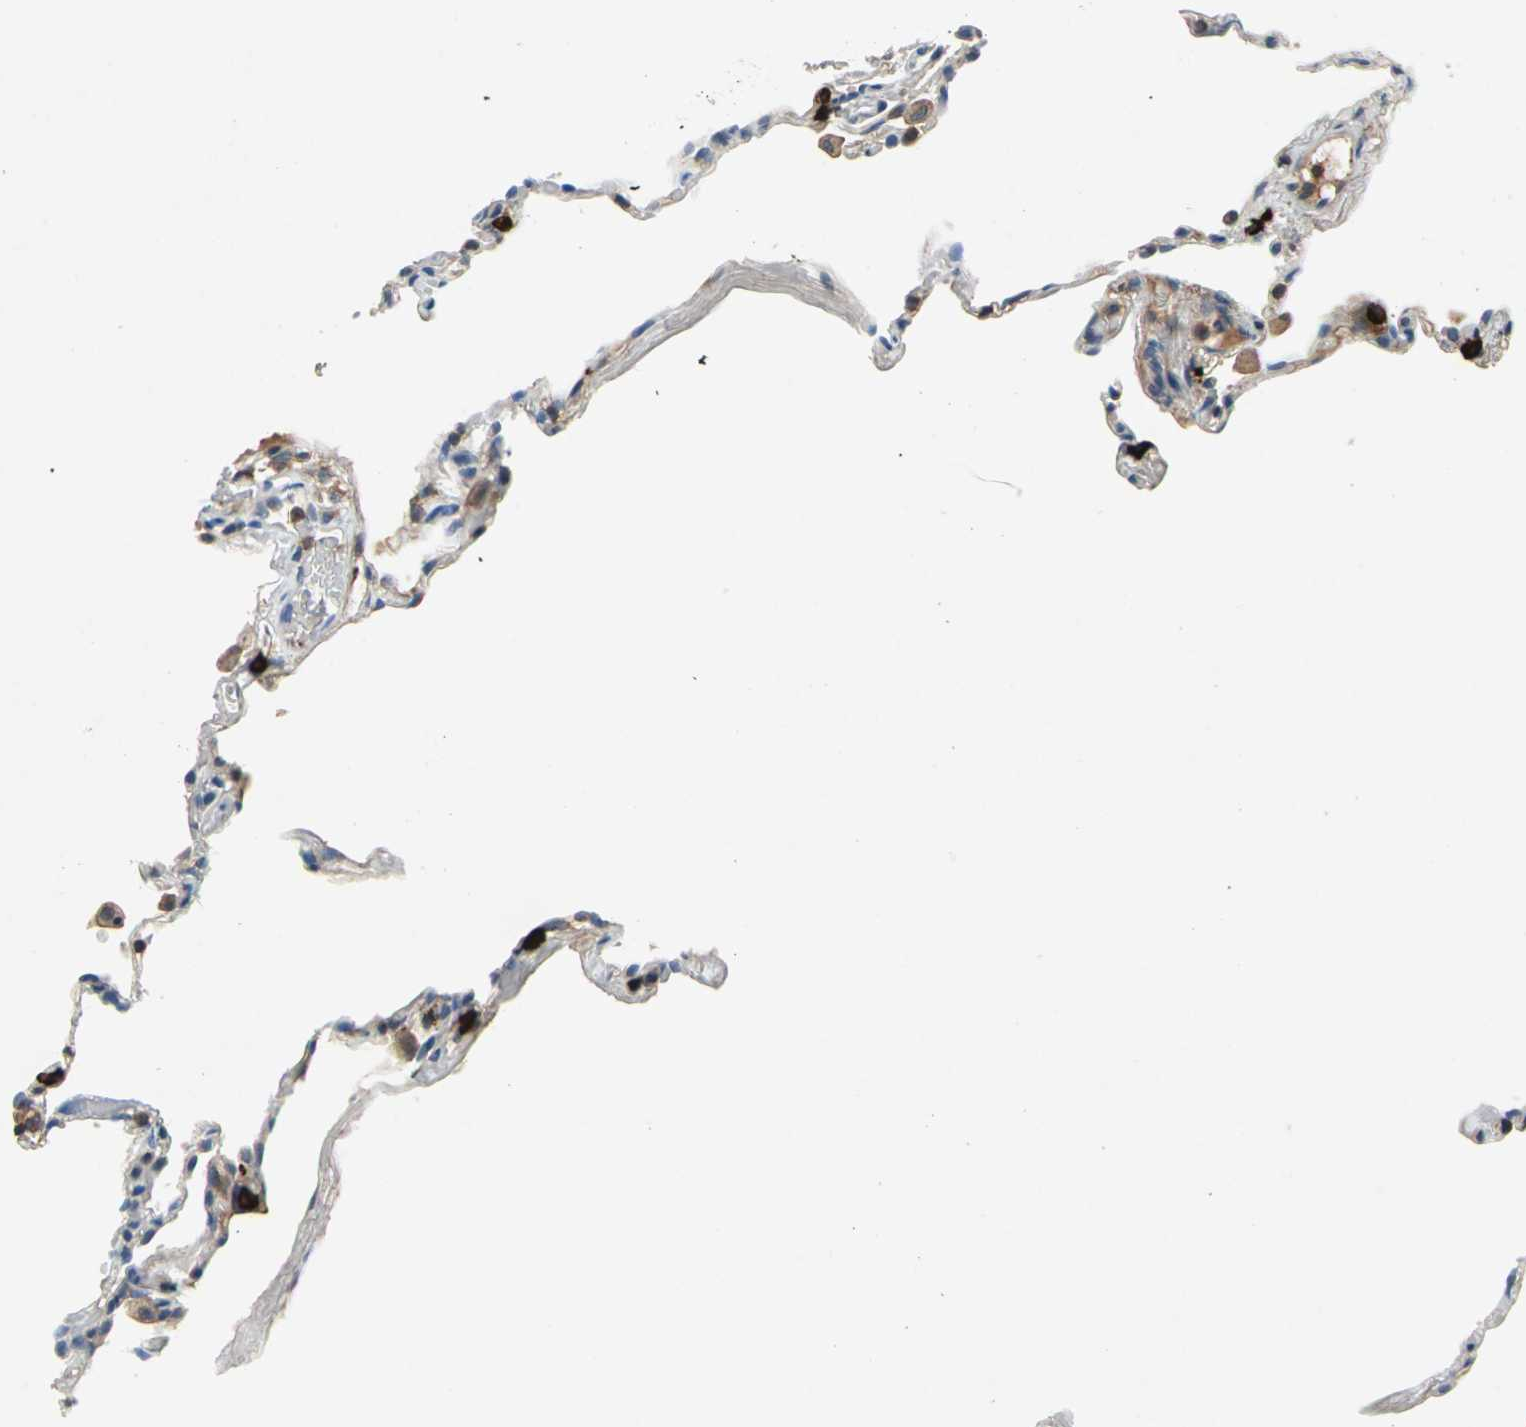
{"staining": {"intensity": "weak", "quantity": "25%-75%", "location": "cytoplasmic/membranous"}, "tissue": "lung", "cell_type": "Alveolar cells", "image_type": "normal", "snomed": [{"axis": "morphology", "description": "Normal tissue, NOS"}, {"axis": "topography", "description": "Lung"}], "caption": "Brown immunohistochemical staining in normal human lung reveals weak cytoplasmic/membranous expression in about 25%-75% of alveolar cells.", "gene": "SLC19A2", "patient": {"sex": "male", "age": 59}}